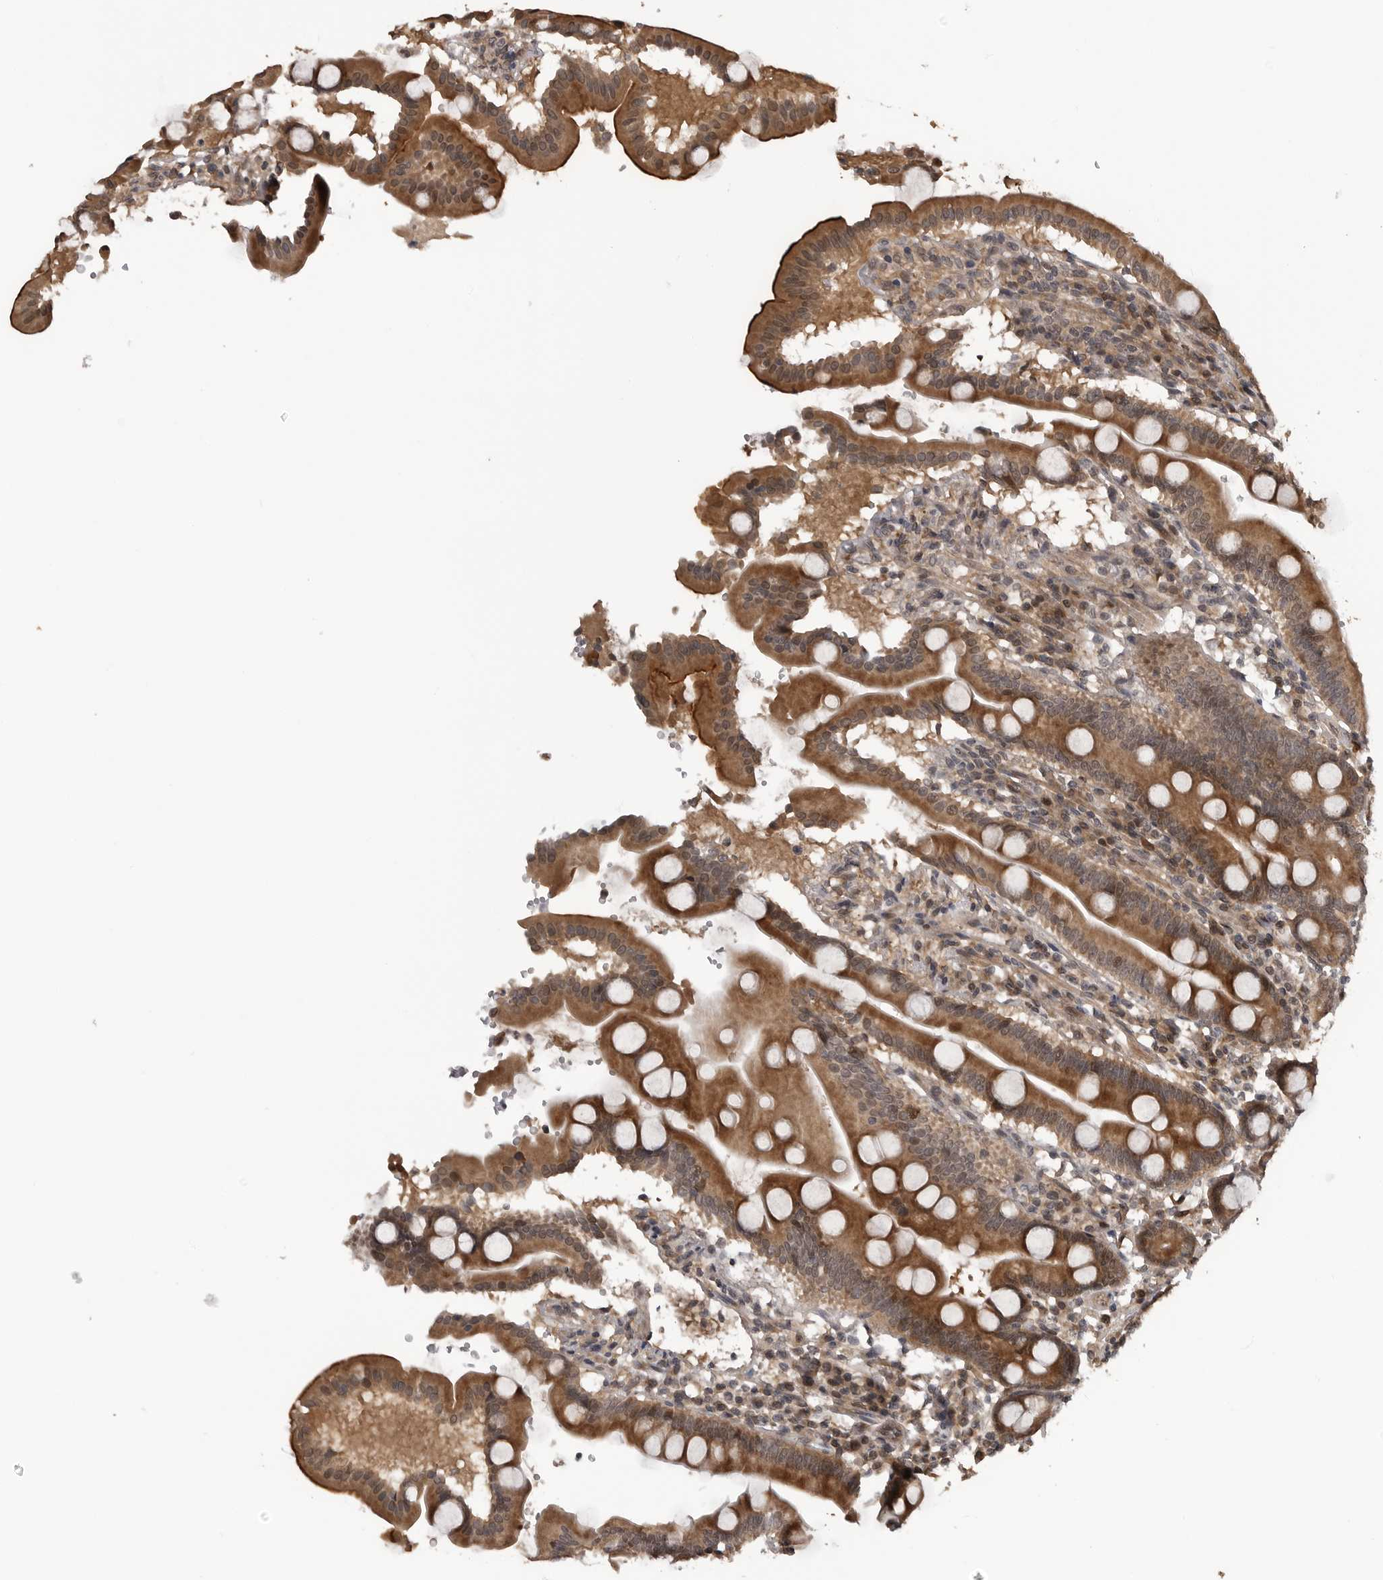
{"staining": {"intensity": "moderate", "quantity": ">75%", "location": "cytoplasmic/membranous"}, "tissue": "duodenum", "cell_type": "Glandular cells", "image_type": "normal", "snomed": [{"axis": "morphology", "description": "Normal tissue, NOS"}, {"axis": "topography", "description": "Duodenum"}], "caption": "Glandular cells demonstrate moderate cytoplasmic/membranous positivity in approximately >75% of cells in benign duodenum. (Brightfield microscopy of DAB IHC at high magnification).", "gene": "AKAP7", "patient": {"sex": "male", "age": 50}}